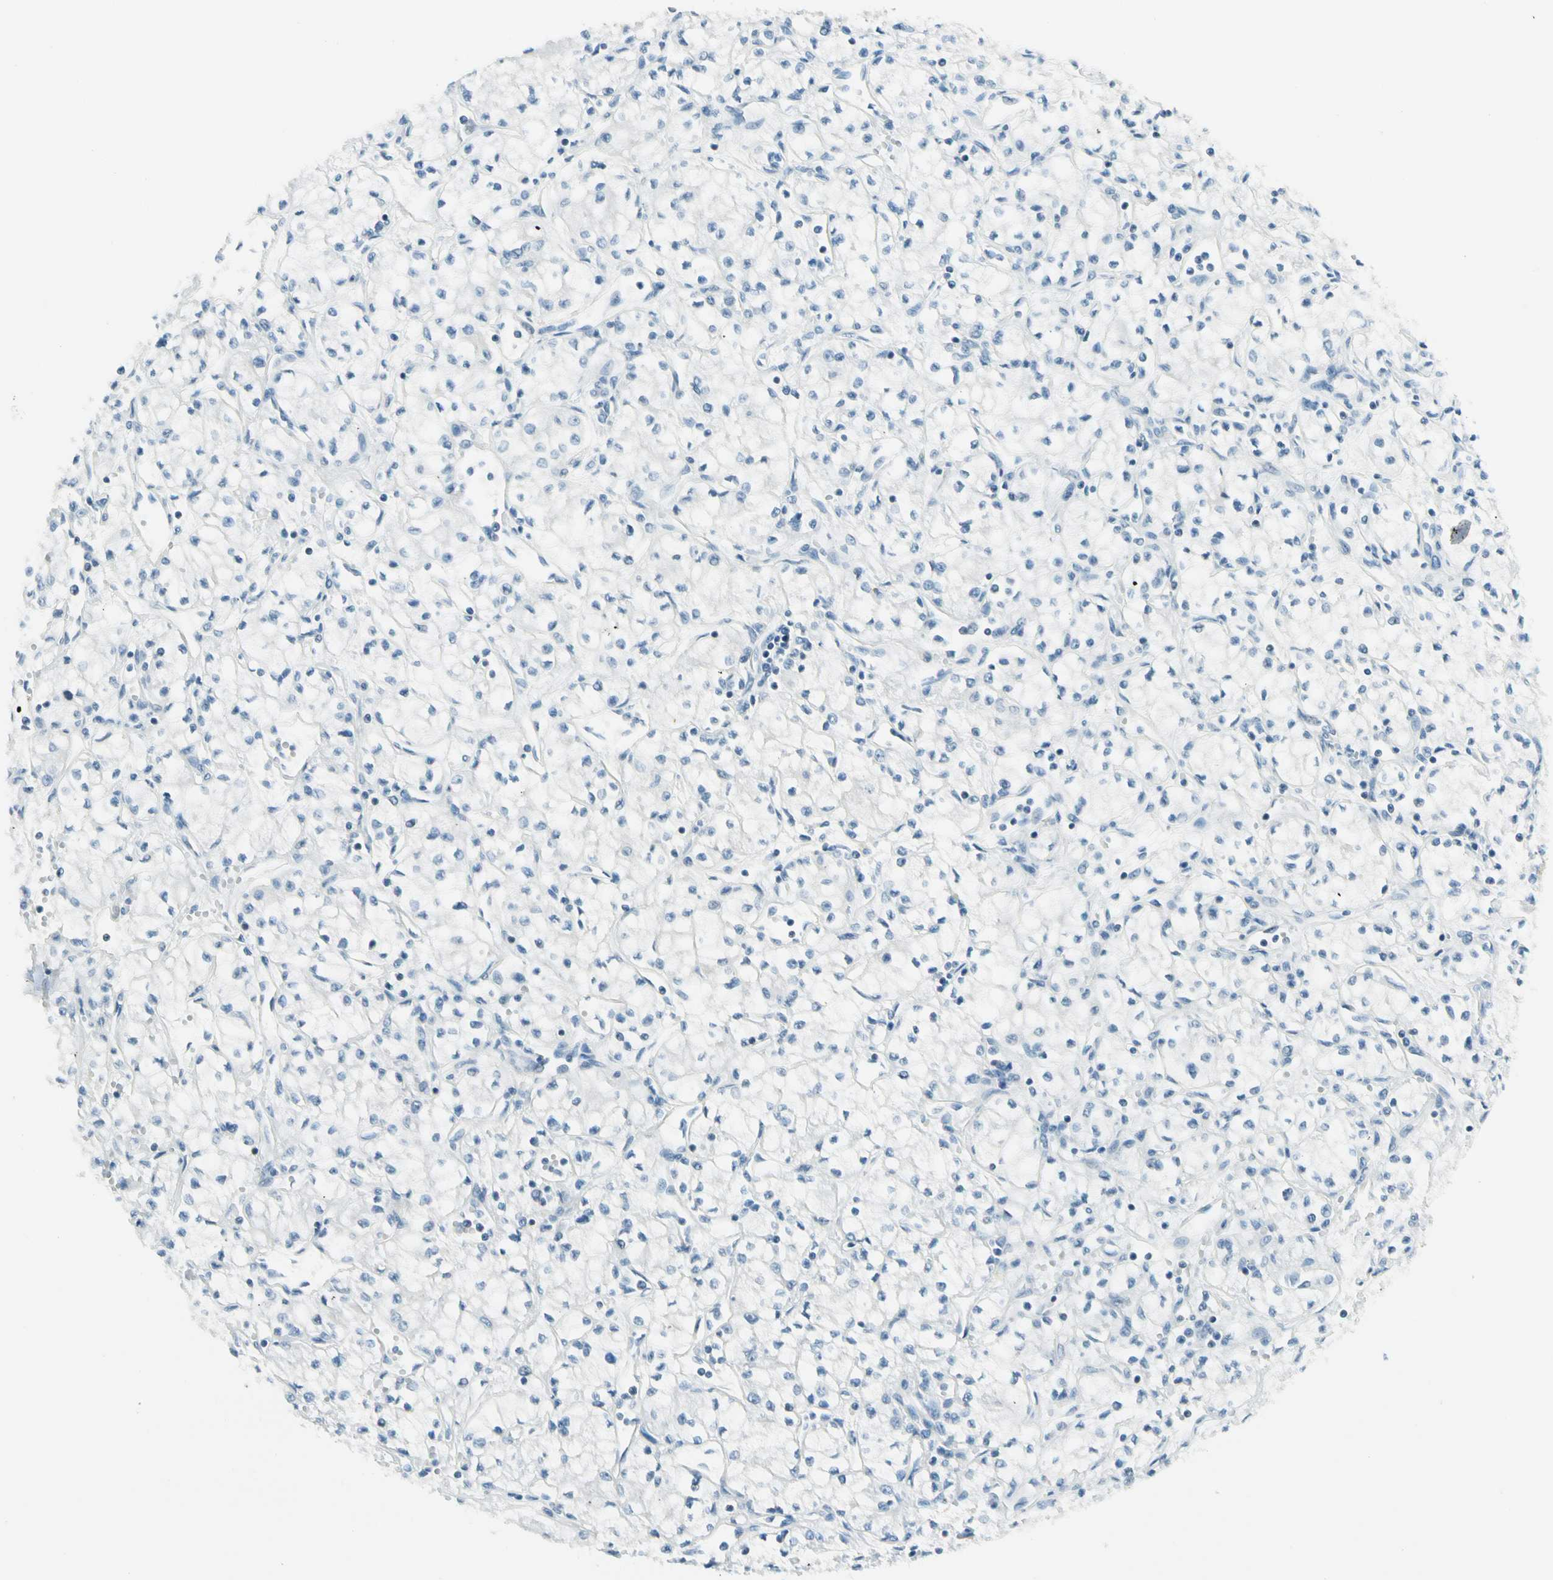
{"staining": {"intensity": "negative", "quantity": "none", "location": "none"}, "tissue": "renal cancer", "cell_type": "Tumor cells", "image_type": "cancer", "snomed": [{"axis": "morphology", "description": "Normal tissue, NOS"}, {"axis": "morphology", "description": "Adenocarcinoma, NOS"}, {"axis": "topography", "description": "Kidney"}], "caption": "A high-resolution micrograph shows immunohistochemistry (IHC) staining of adenocarcinoma (renal), which displays no significant expression in tumor cells.", "gene": "ZSCAN1", "patient": {"sex": "male", "age": 59}}